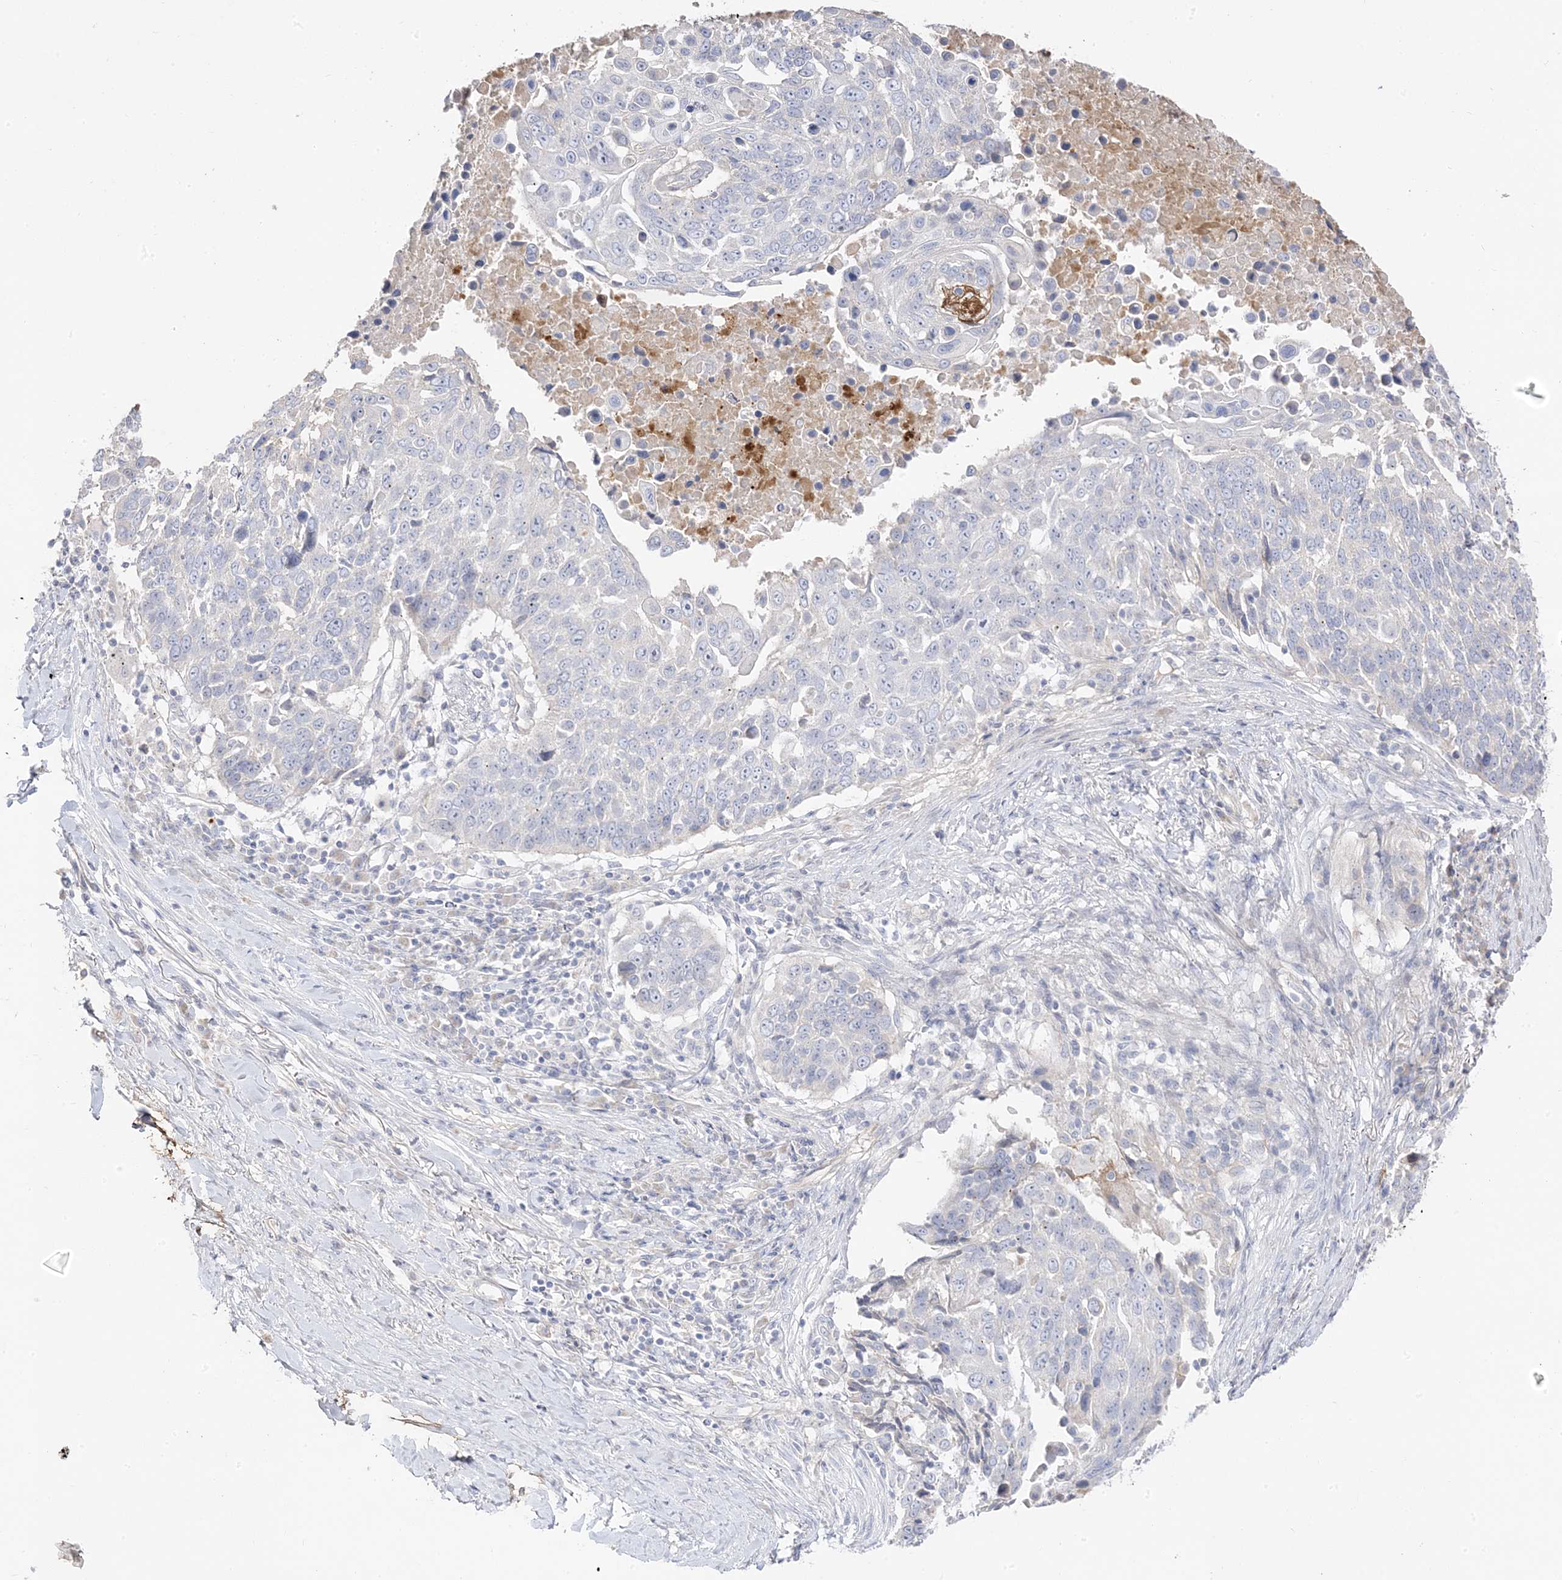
{"staining": {"intensity": "negative", "quantity": "none", "location": "none"}, "tissue": "lung cancer", "cell_type": "Tumor cells", "image_type": "cancer", "snomed": [{"axis": "morphology", "description": "Squamous cell carcinoma, NOS"}, {"axis": "topography", "description": "Lung"}], "caption": "Photomicrograph shows no protein staining in tumor cells of squamous cell carcinoma (lung) tissue.", "gene": "TRANK1", "patient": {"sex": "male", "age": 66}}